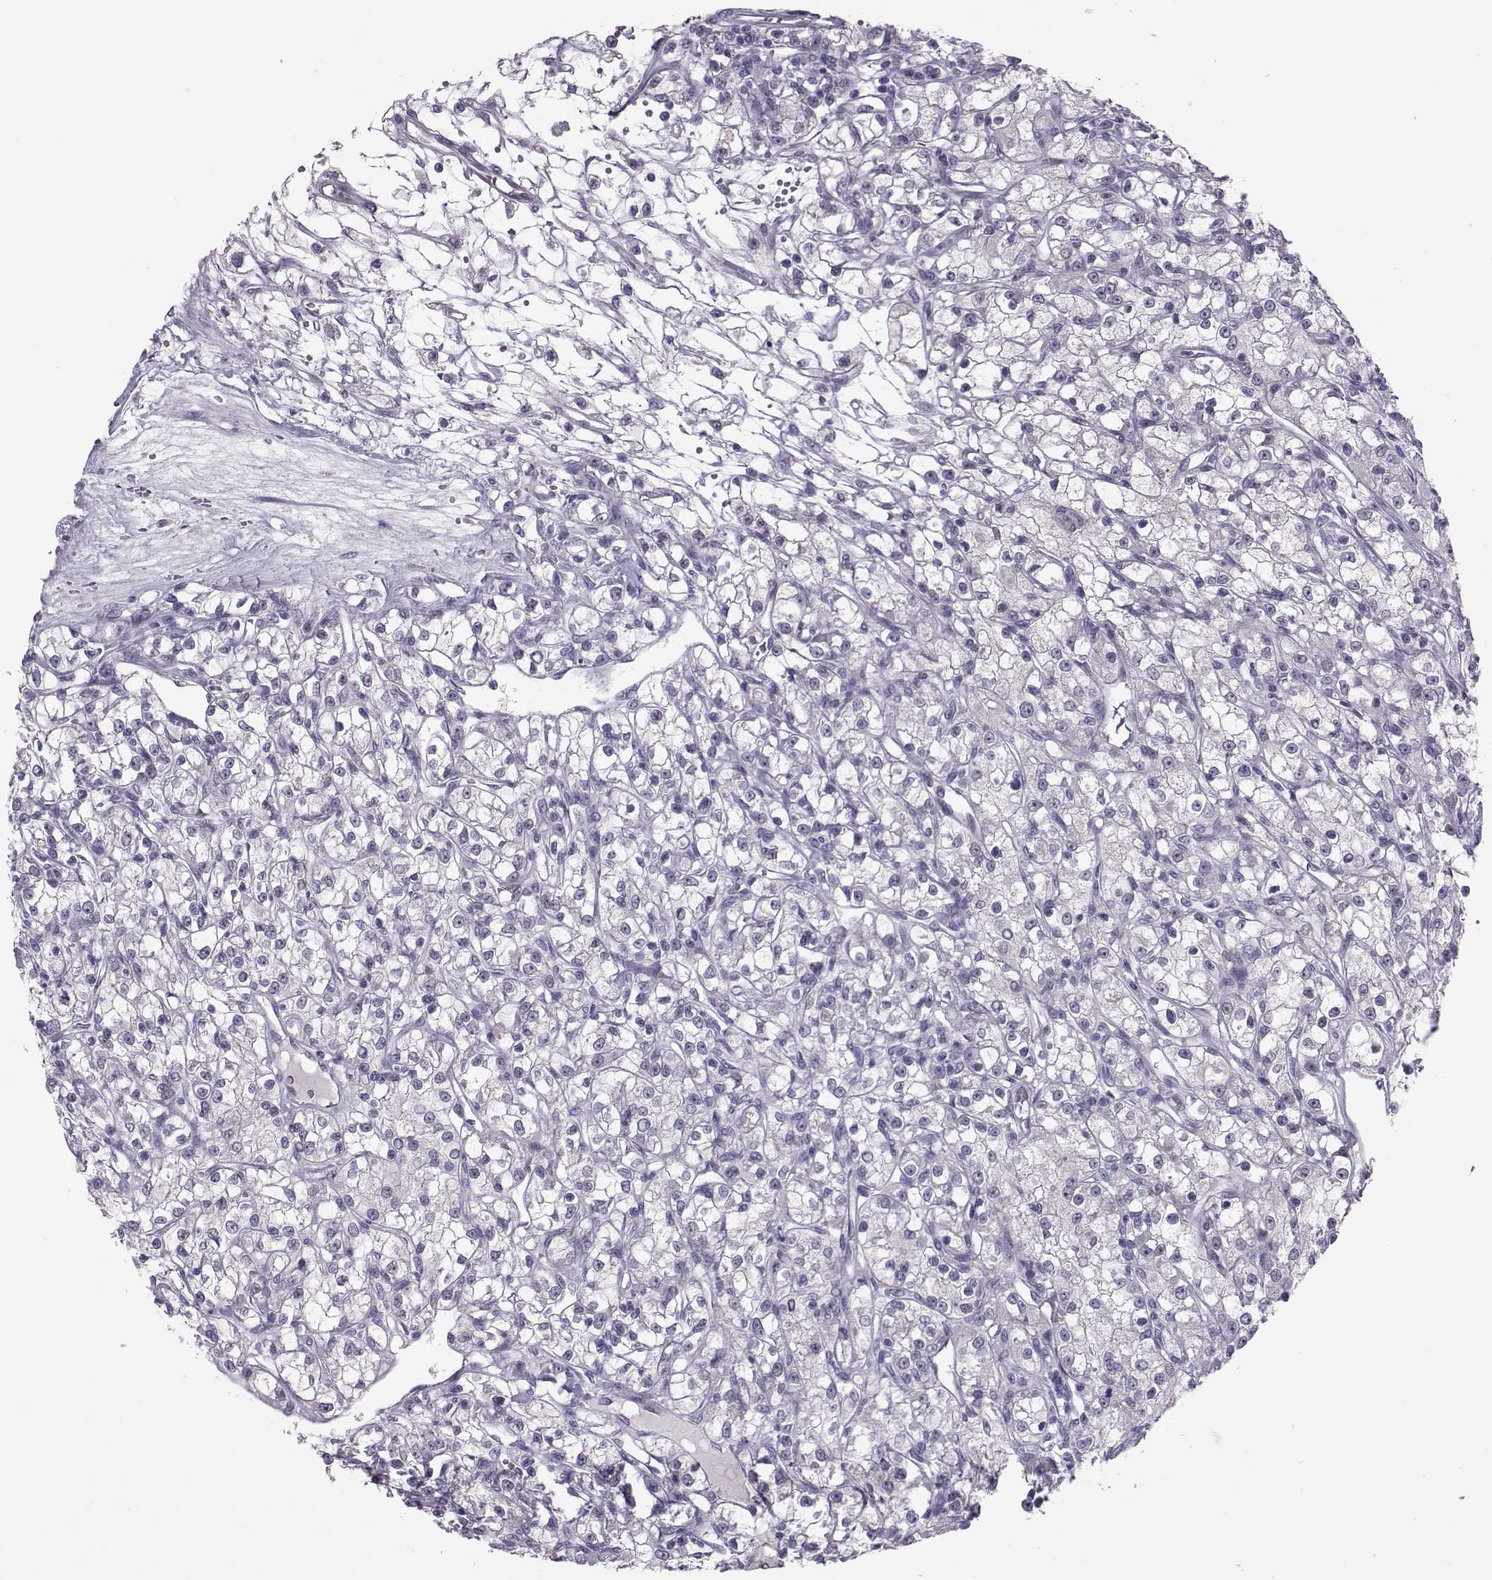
{"staining": {"intensity": "negative", "quantity": "none", "location": "none"}, "tissue": "renal cancer", "cell_type": "Tumor cells", "image_type": "cancer", "snomed": [{"axis": "morphology", "description": "Adenocarcinoma, NOS"}, {"axis": "topography", "description": "Kidney"}], "caption": "This is an immunohistochemistry histopathology image of renal cancer (adenocarcinoma). There is no positivity in tumor cells.", "gene": "ASRGL1", "patient": {"sex": "female", "age": 59}}